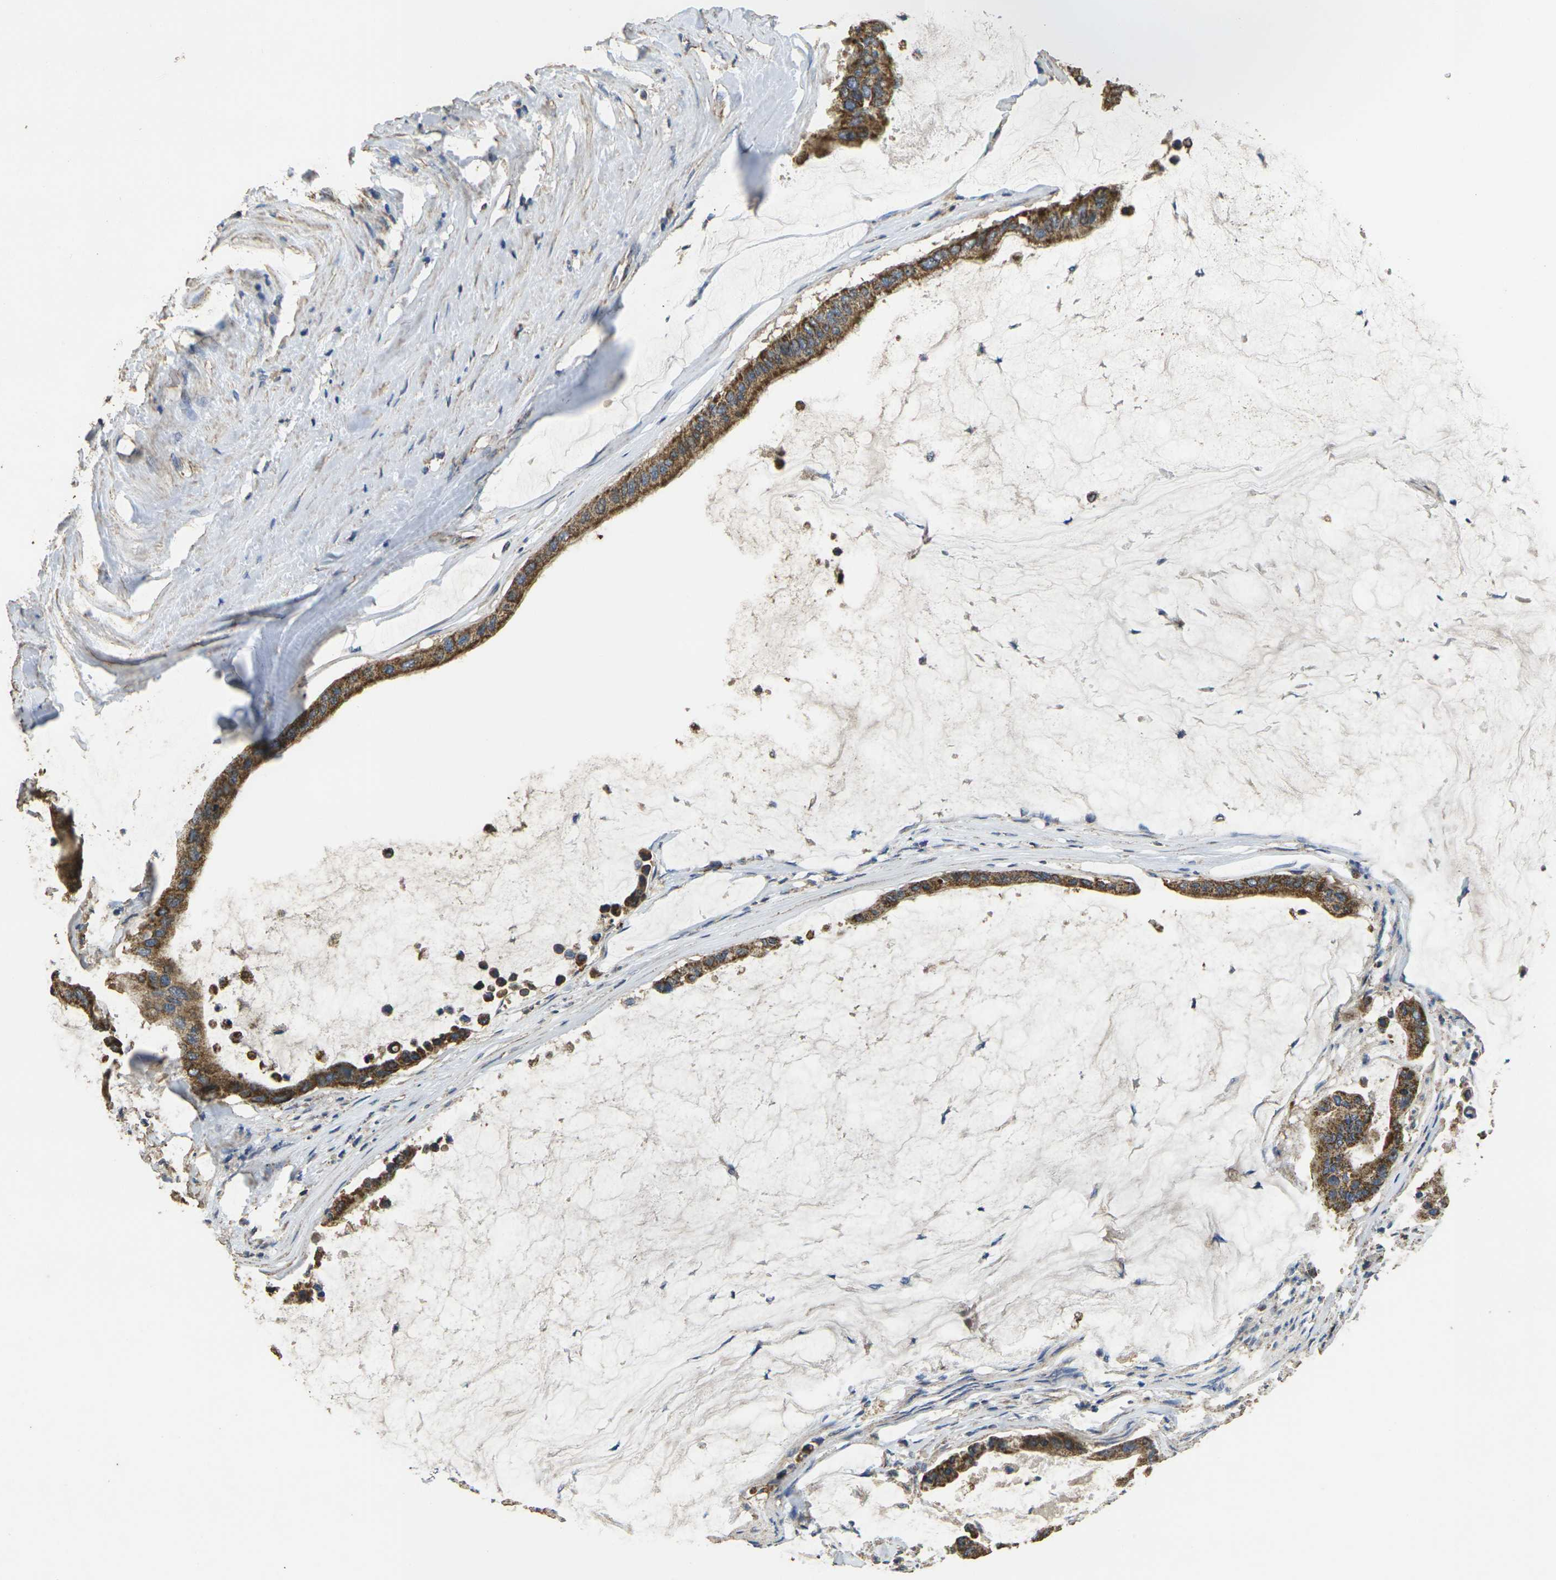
{"staining": {"intensity": "moderate", "quantity": ">75%", "location": "cytoplasmic/membranous"}, "tissue": "pancreatic cancer", "cell_type": "Tumor cells", "image_type": "cancer", "snomed": [{"axis": "morphology", "description": "Adenocarcinoma, NOS"}, {"axis": "topography", "description": "Pancreas"}], "caption": "Immunohistochemical staining of human pancreatic adenocarcinoma reveals medium levels of moderate cytoplasmic/membranous protein staining in about >75% of tumor cells. (DAB (3,3'-diaminobenzidine) IHC with brightfield microscopy, high magnification).", "gene": "MAPK11", "patient": {"sex": "male", "age": 41}}